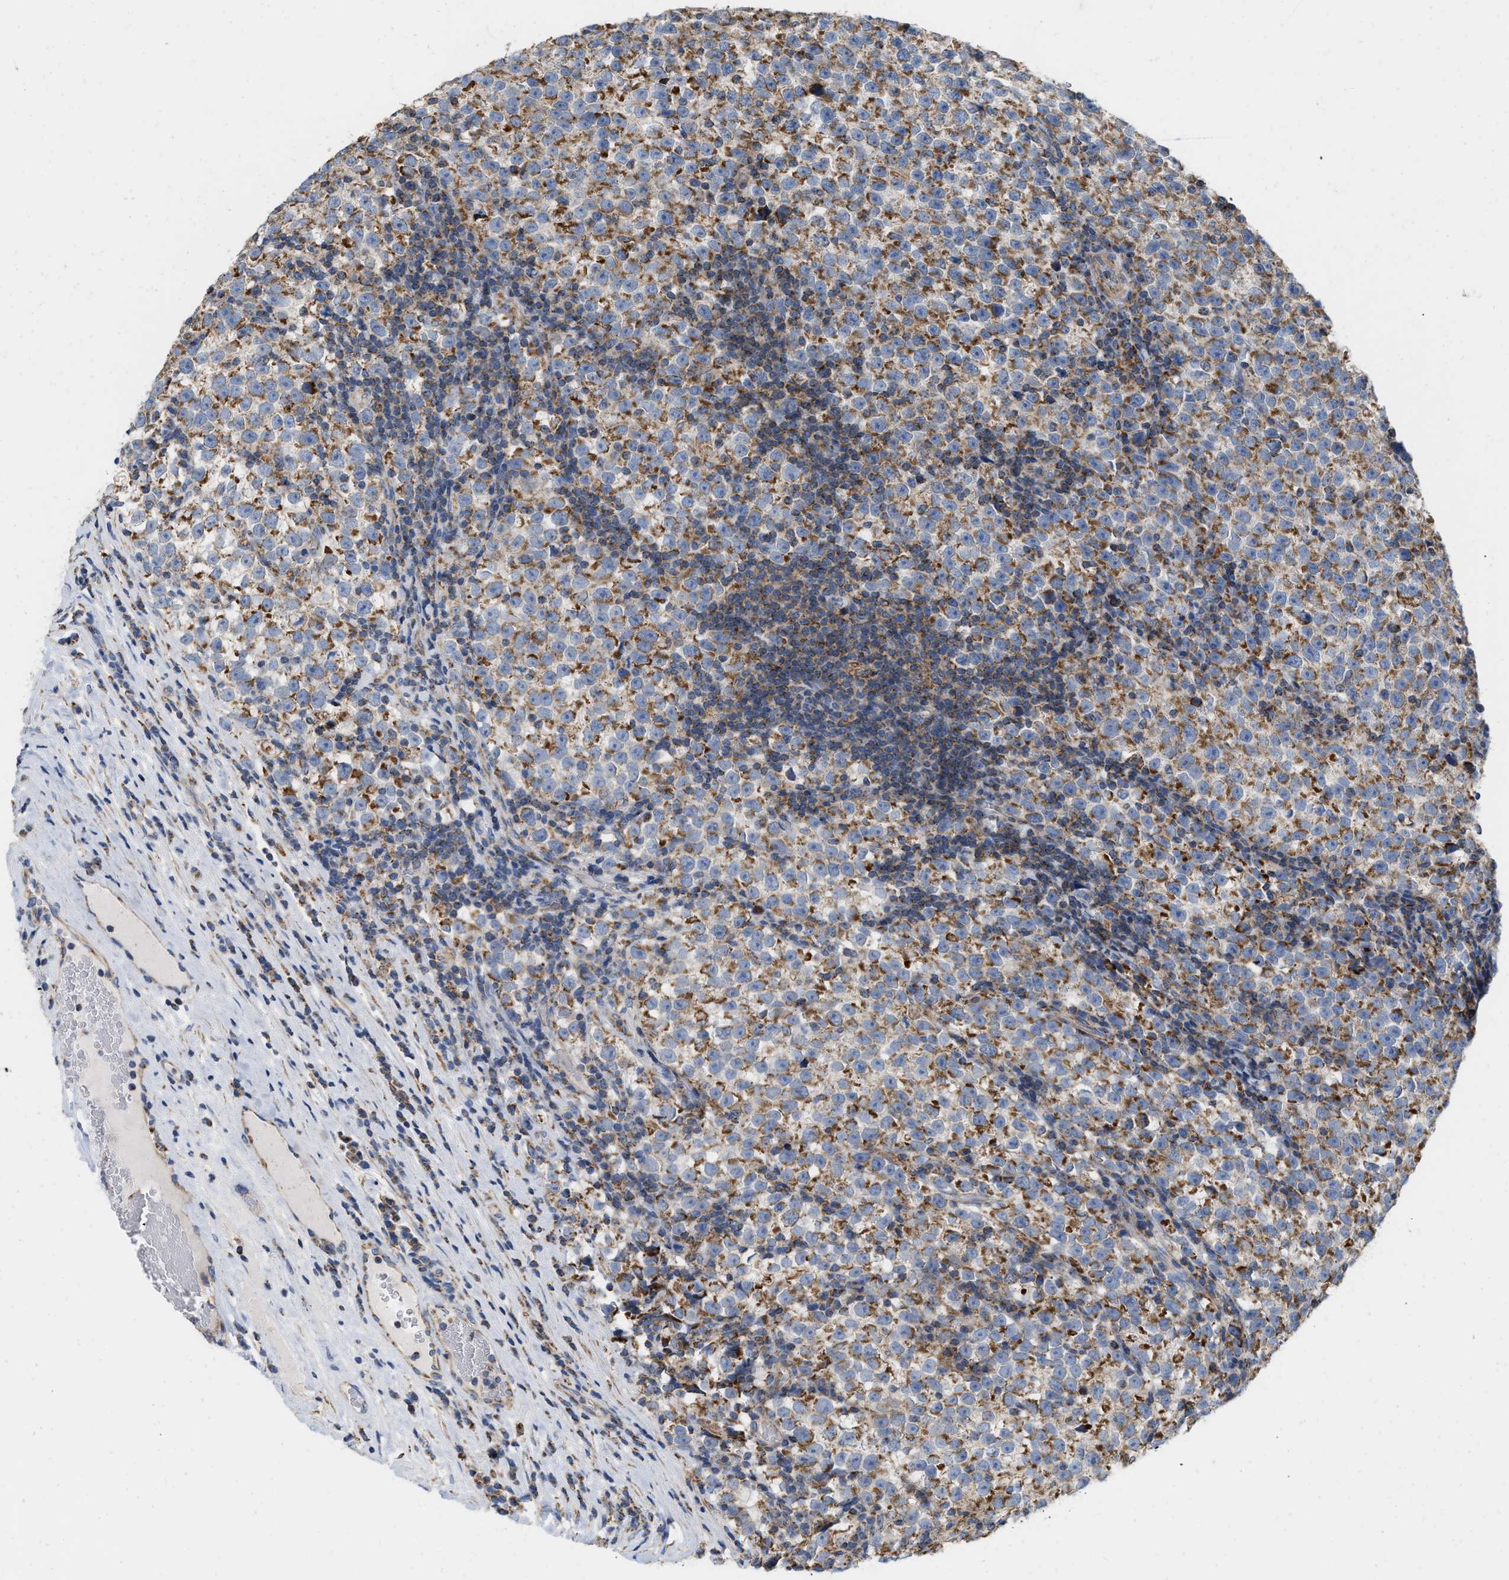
{"staining": {"intensity": "moderate", "quantity": ">75%", "location": "cytoplasmic/membranous"}, "tissue": "testis cancer", "cell_type": "Tumor cells", "image_type": "cancer", "snomed": [{"axis": "morphology", "description": "Normal tissue, NOS"}, {"axis": "morphology", "description": "Seminoma, NOS"}, {"axis": "topography", "description": "Testis"}], "caption": "A histopathology image of testis cancer (seminoma) stained for a protein shows moderate cytoplasmic/membranous brown staining in tumor cells.", "gene": "GRB10", "patient": {"sex": "male", "age": 43}}